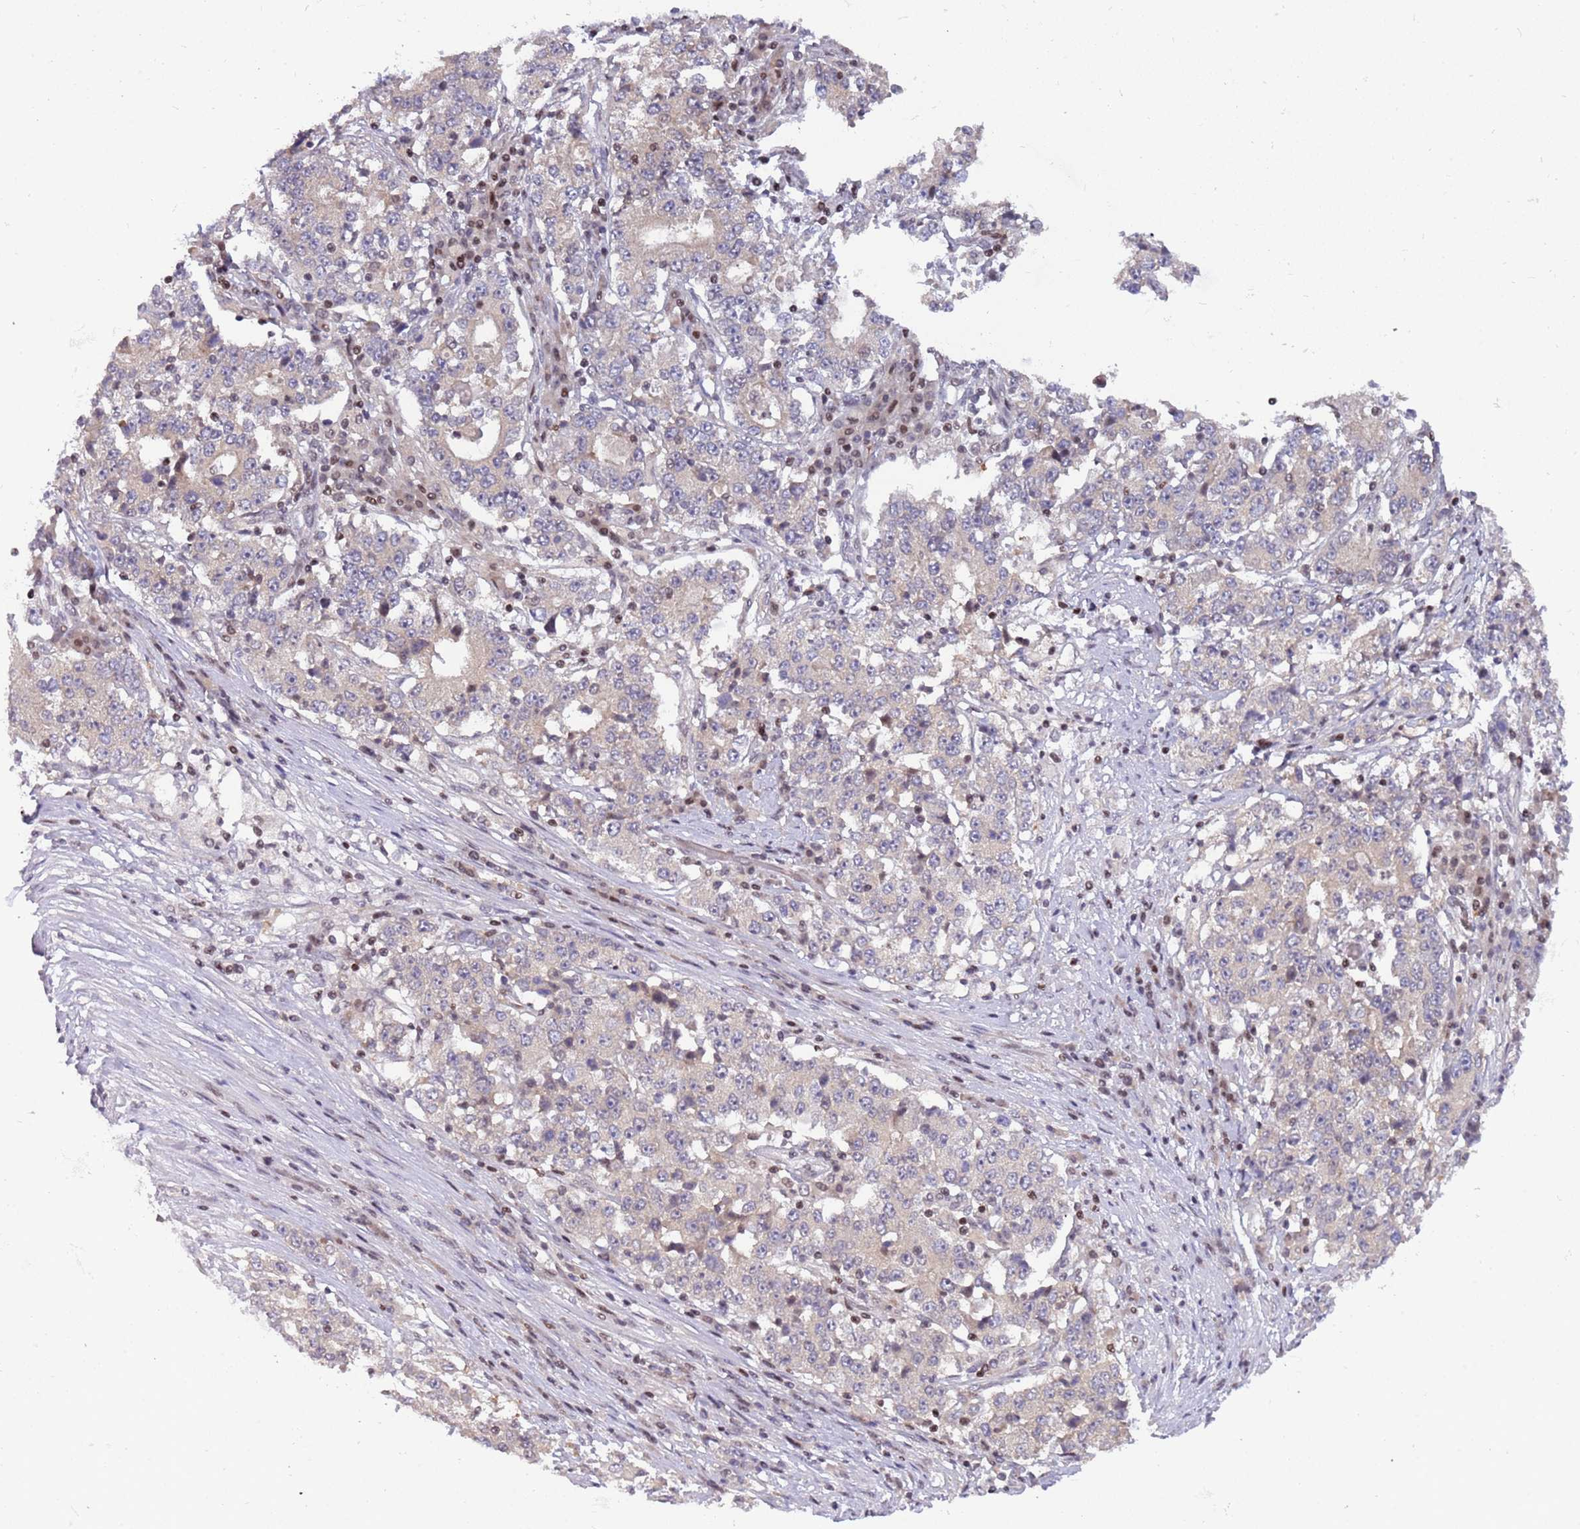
{"staining": {"intensity": "negative", "quantity": "none", "location": "none"}, "tissue": "stomach cancer", "cell_type": "Tumor cells", "image_type": "cancer", "snomed": [{"axis": "morphology", "description": "Adenocarcinoma, NOS"}, {"axis": "topography", "description": "Stomach"}], "caption": "A high-resolution micrograph shows immunohistochemistry staining of stomach cancer (adenocarcinoma), which displays no significant positivity in tumor cells.", "gene": "ARHGEF5", "patient": {"sex": "male", "age": 59}}